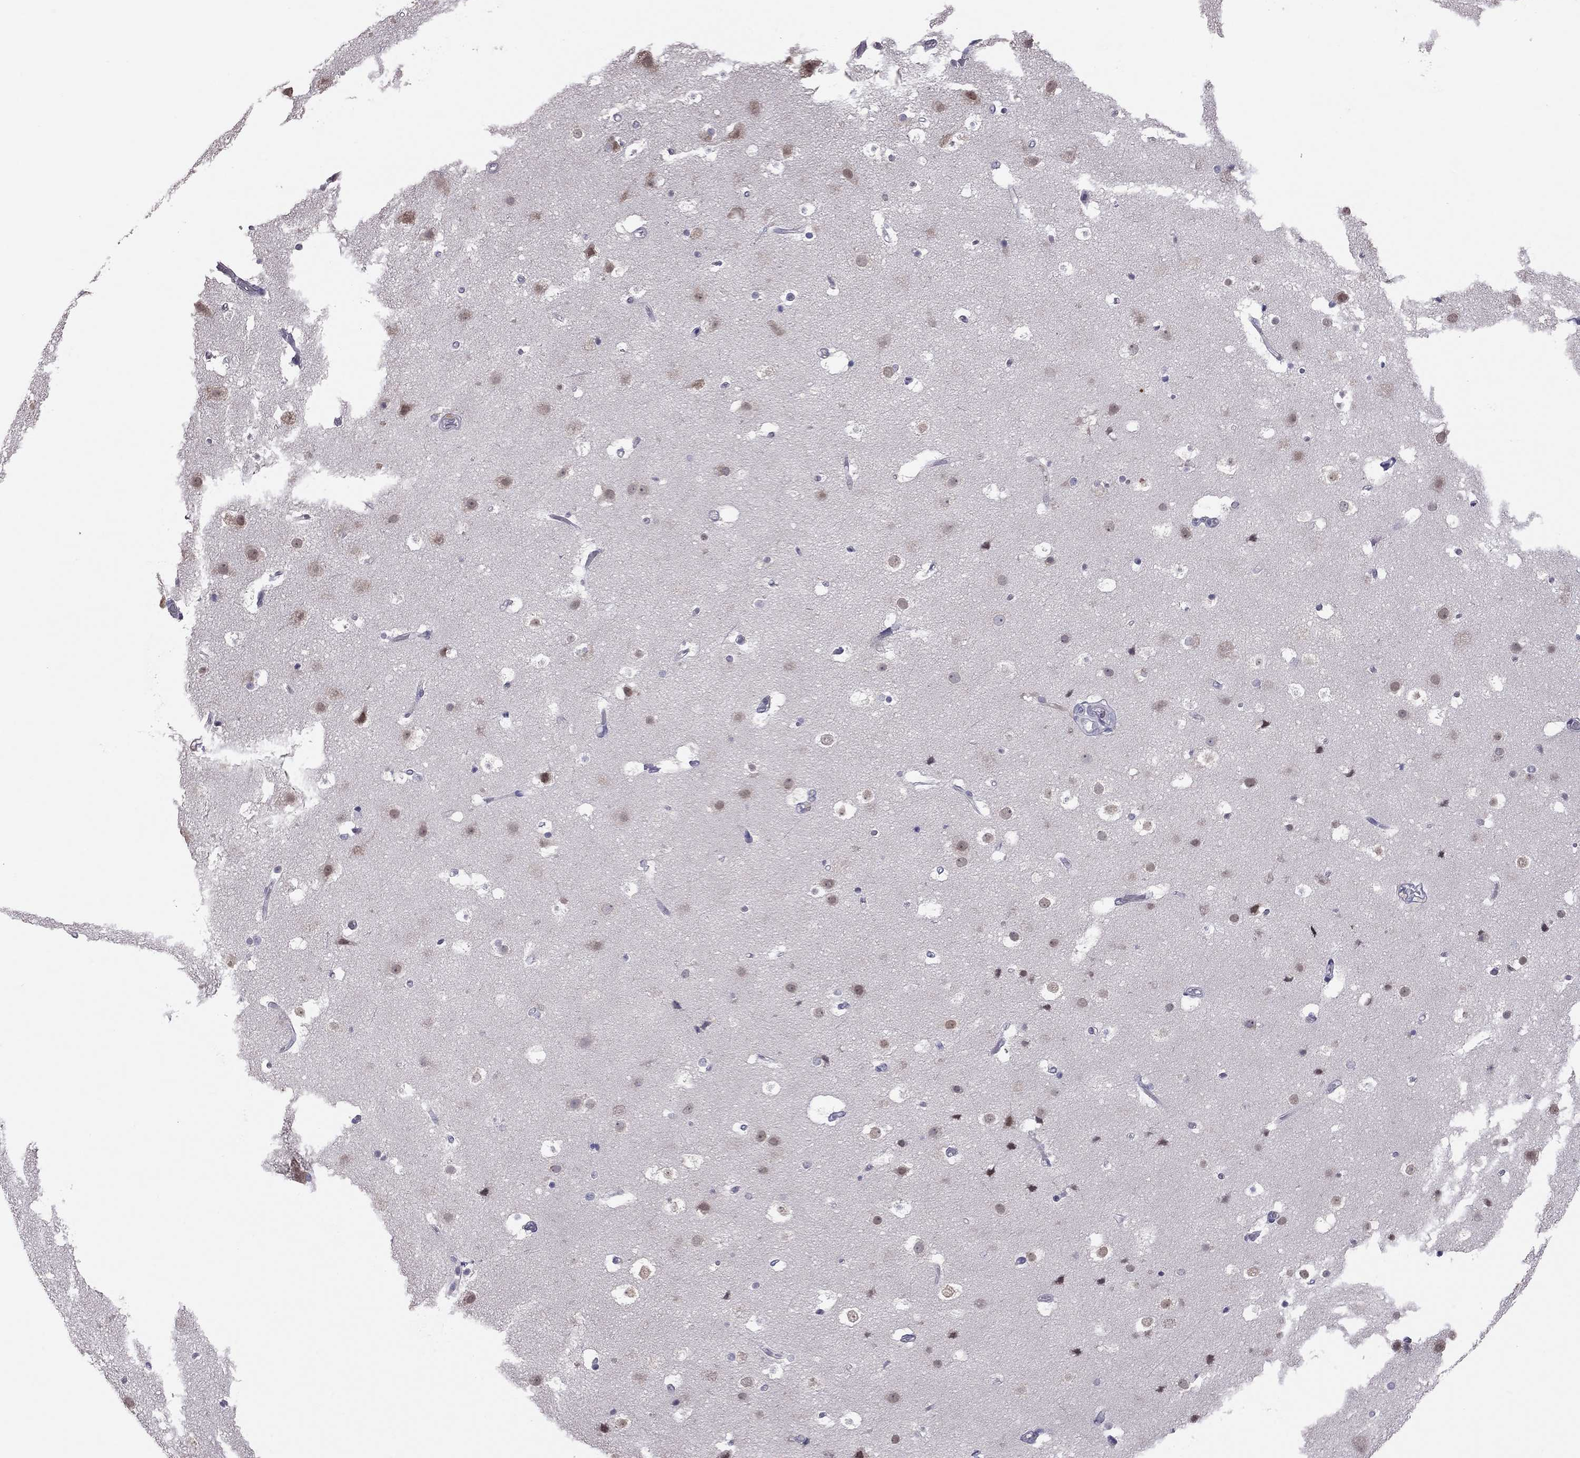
{"staining": {"intensity": "negative", "quantity": "none", "location": "none"}, "tissue": "cerebral cortex", "cell_type": "Endothelial cells", "image_type": "normal", "snomed": [{"axis": "morphology", "description": "Normal tissue, NOS"}, {"axis": "topography", "description": "Cerebral cortex"}], "caption": "Immunohistochemical staining of normal cerebral cortex exhibits no significant positivity in endothelial cells.", "gene": "HSF2BP", "patient": {"sex": "female", "age": 52}}